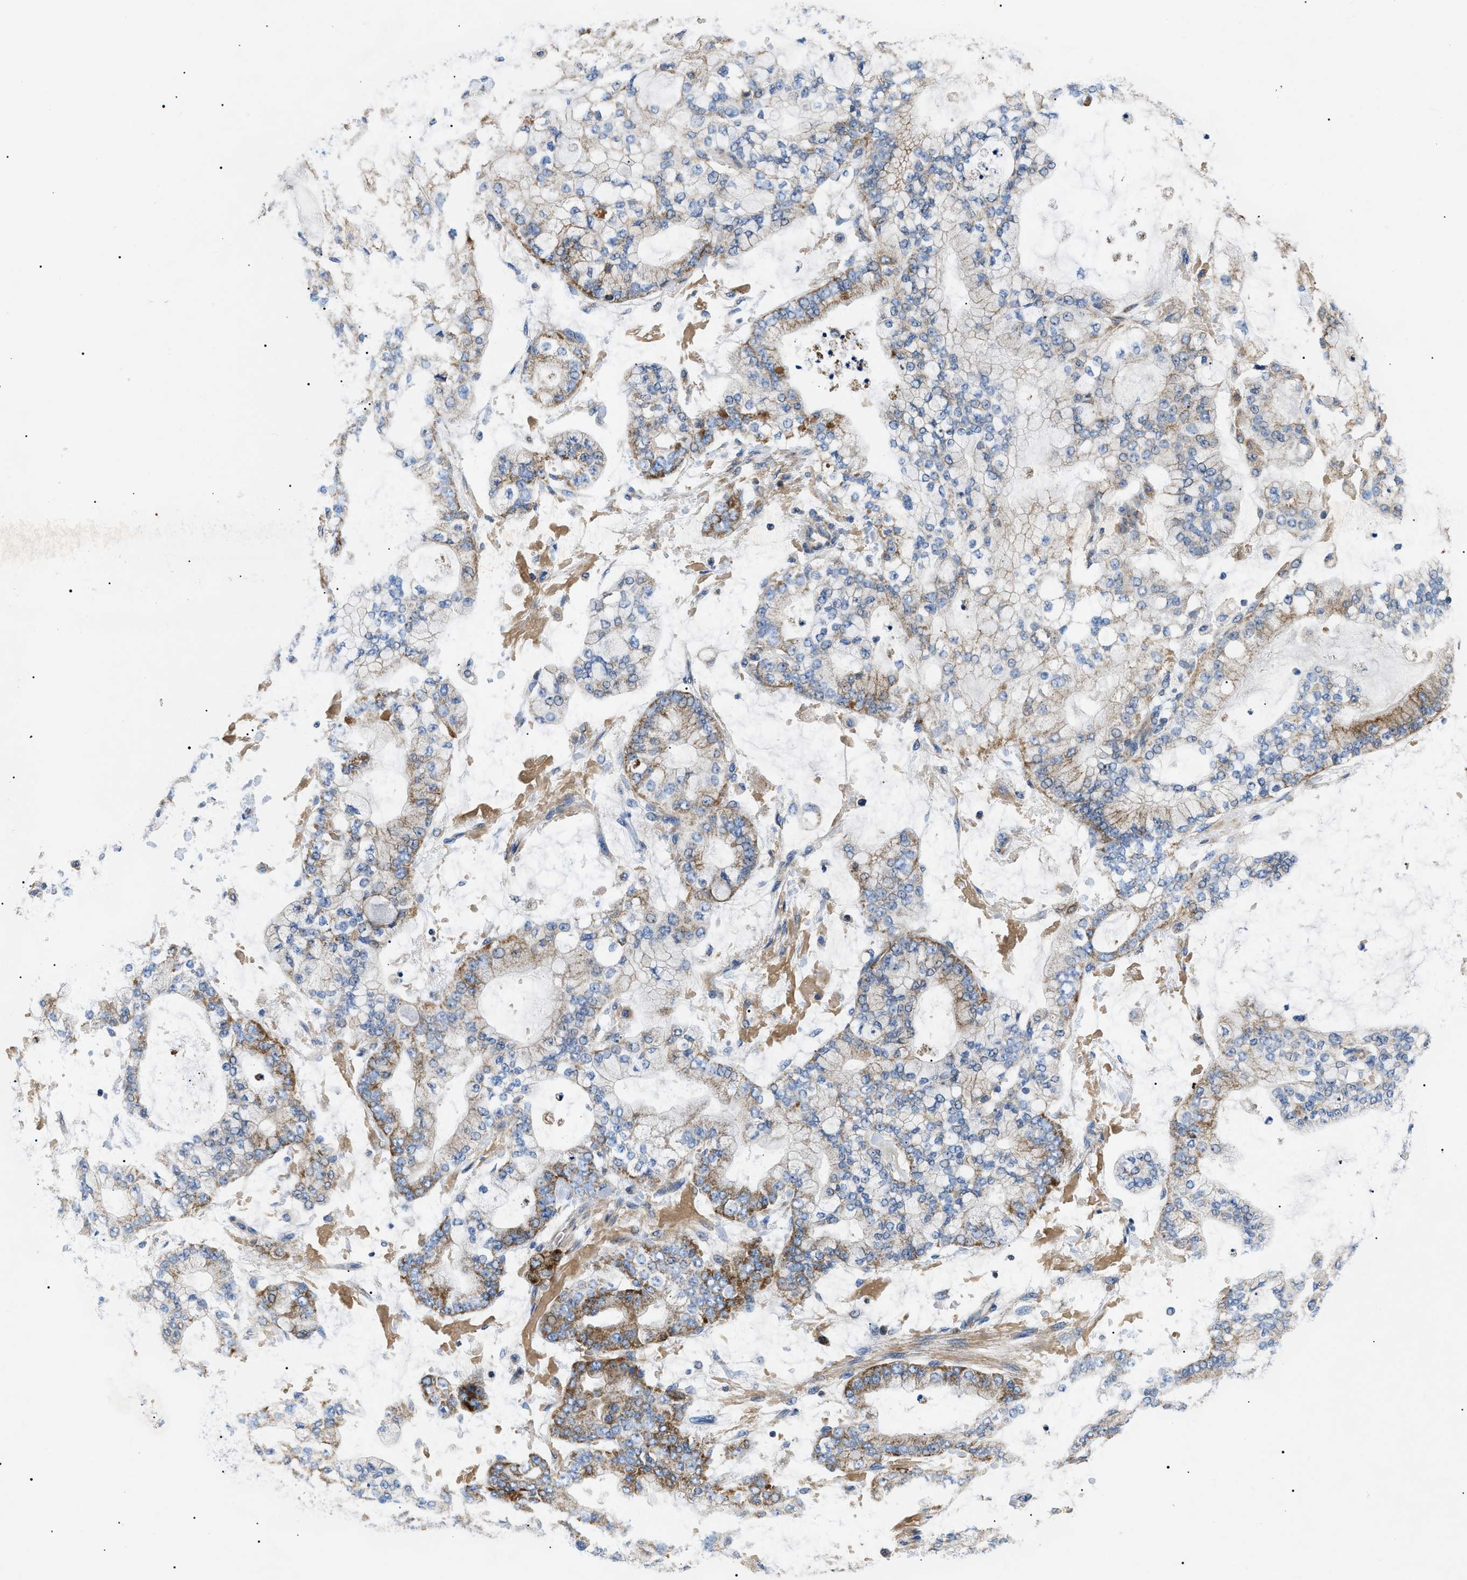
{"staining": {"intensity": "moderate", "quantity": "25%-75%", "location": "cytoplasmic/membranous"}, "tissue": "stomach cancer", "cell_type": "Tumor cells", "image_type": "cancer", "snomed": [{"axis": "morphology", "description": "Normal tissue, NOS"}, {"axis": "morphology", "description": "Adenocarcinoma, NOS"}, {"axis": "topography", "description": "Stomach, upper"}, {"axis": "topography", "description": "Stomach"}], "caption": "Approximately 25%-75% of tumor cells in human stomach adenocarcinoma display moderate cytoplasmic/membranous protein positivity as visualized by brown immunohistochemical staining.", "gene": "TOMM6", "patient": {"sex": "male", "age": 76}}